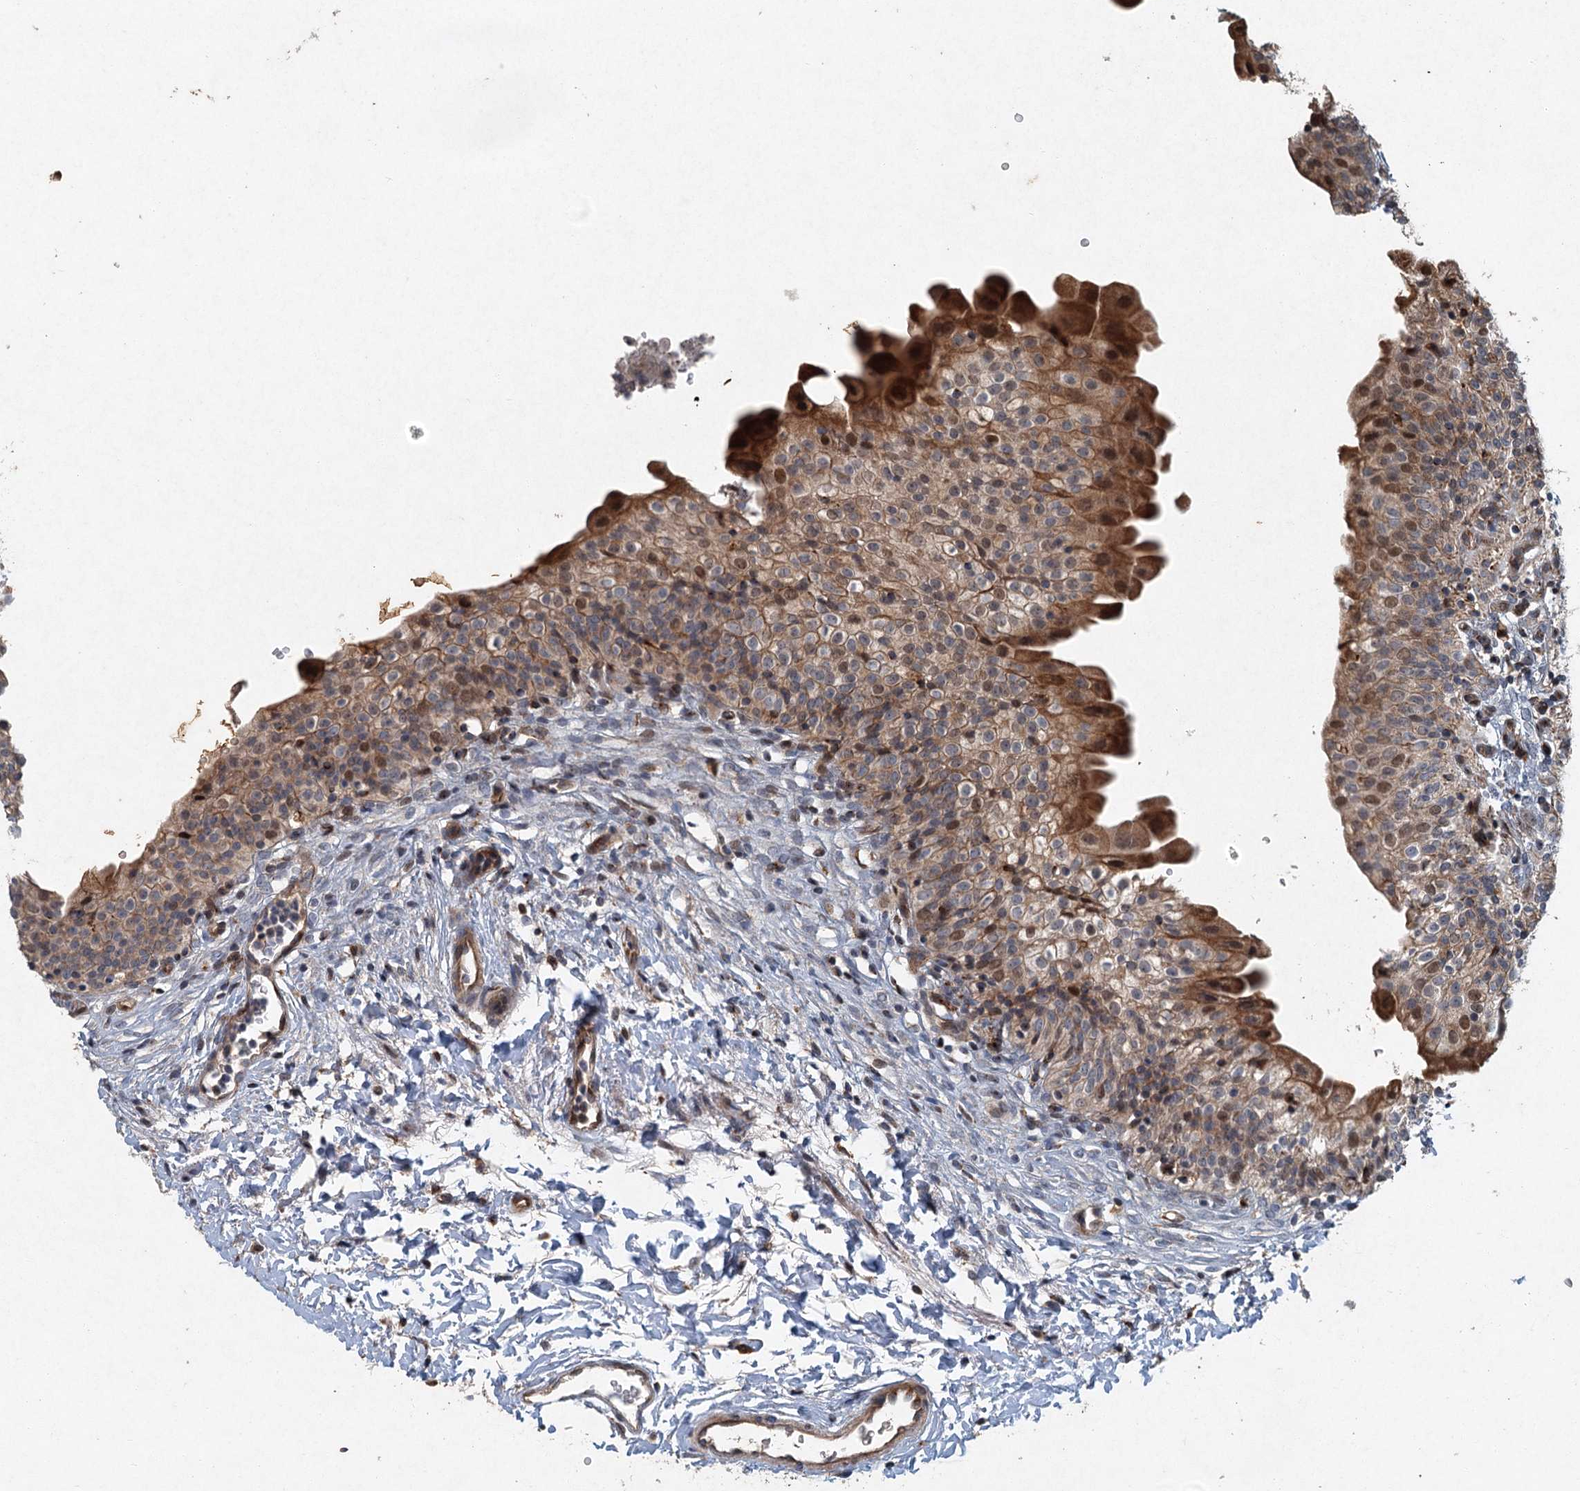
{"staining": {"intensity": "moderate", "quantity": ">75%", "location": "cytoplasmic/membranous,nuclear"}, "tissue": "urinary bladder", "cell_type": "Urothelial cells", "image_type": "normal", "snomed": [{"axis": "morphology", "description": "Normal tissue, NOS"}, {"axis": "topography", "description": "Urinary bladder"}], "caption": "Protein staining of benign urinary bladder exhibits moderate cytoplasmic/membranous,nuclear expression in approximately >75% of urothelial cells. The staining was performed using DAB, with brown indicating positive protein expression. Nuclei are stained blue with hematoxylin.", "gene": "SRPX2", "patient": {"sex": "male", "age": 55}}